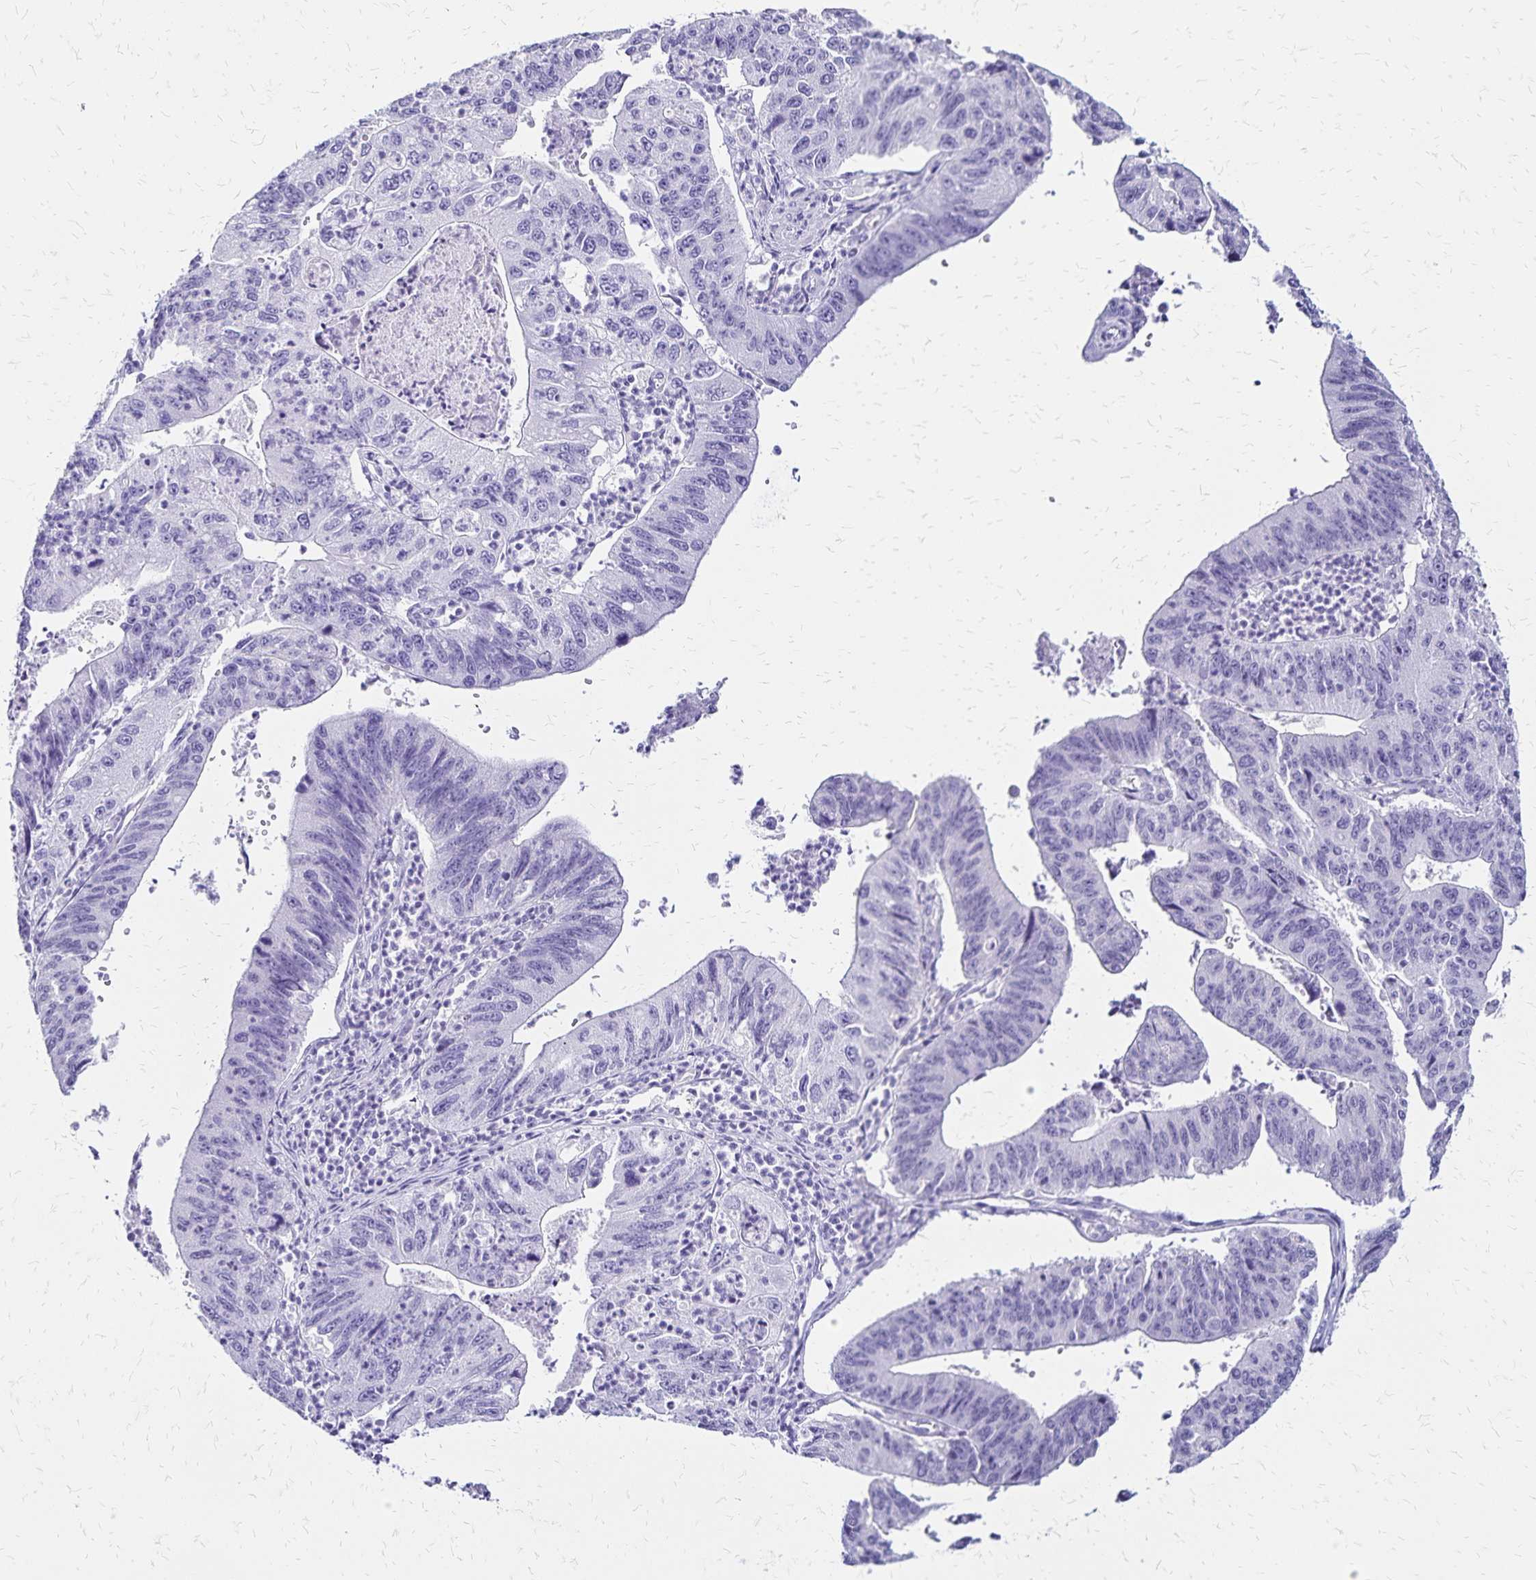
{"staining": {"intensity": "negative", "quantity": "none", "location": "none"}, "tissue": "stomach cancer", "cell_type": "Tumor cells", "image_type": "cancer", "snomed": [{"axis": "morphology", "description": "Adenocarcinoma, NOS"}, {"axis": "topography", "description": "Stomach"}], "caption": "A micrograph of human stomach cancer is negative for staining in tumor cells. (Stains: DAB (3,3'-diaminobenzidine) immunohistochemistry (IHC) with hematoxylin counter stain, Microscopy: brightfield microscopy at high magnification).", "gene": "LIN28B", "patient": {"sex": "male", "age": 59}}